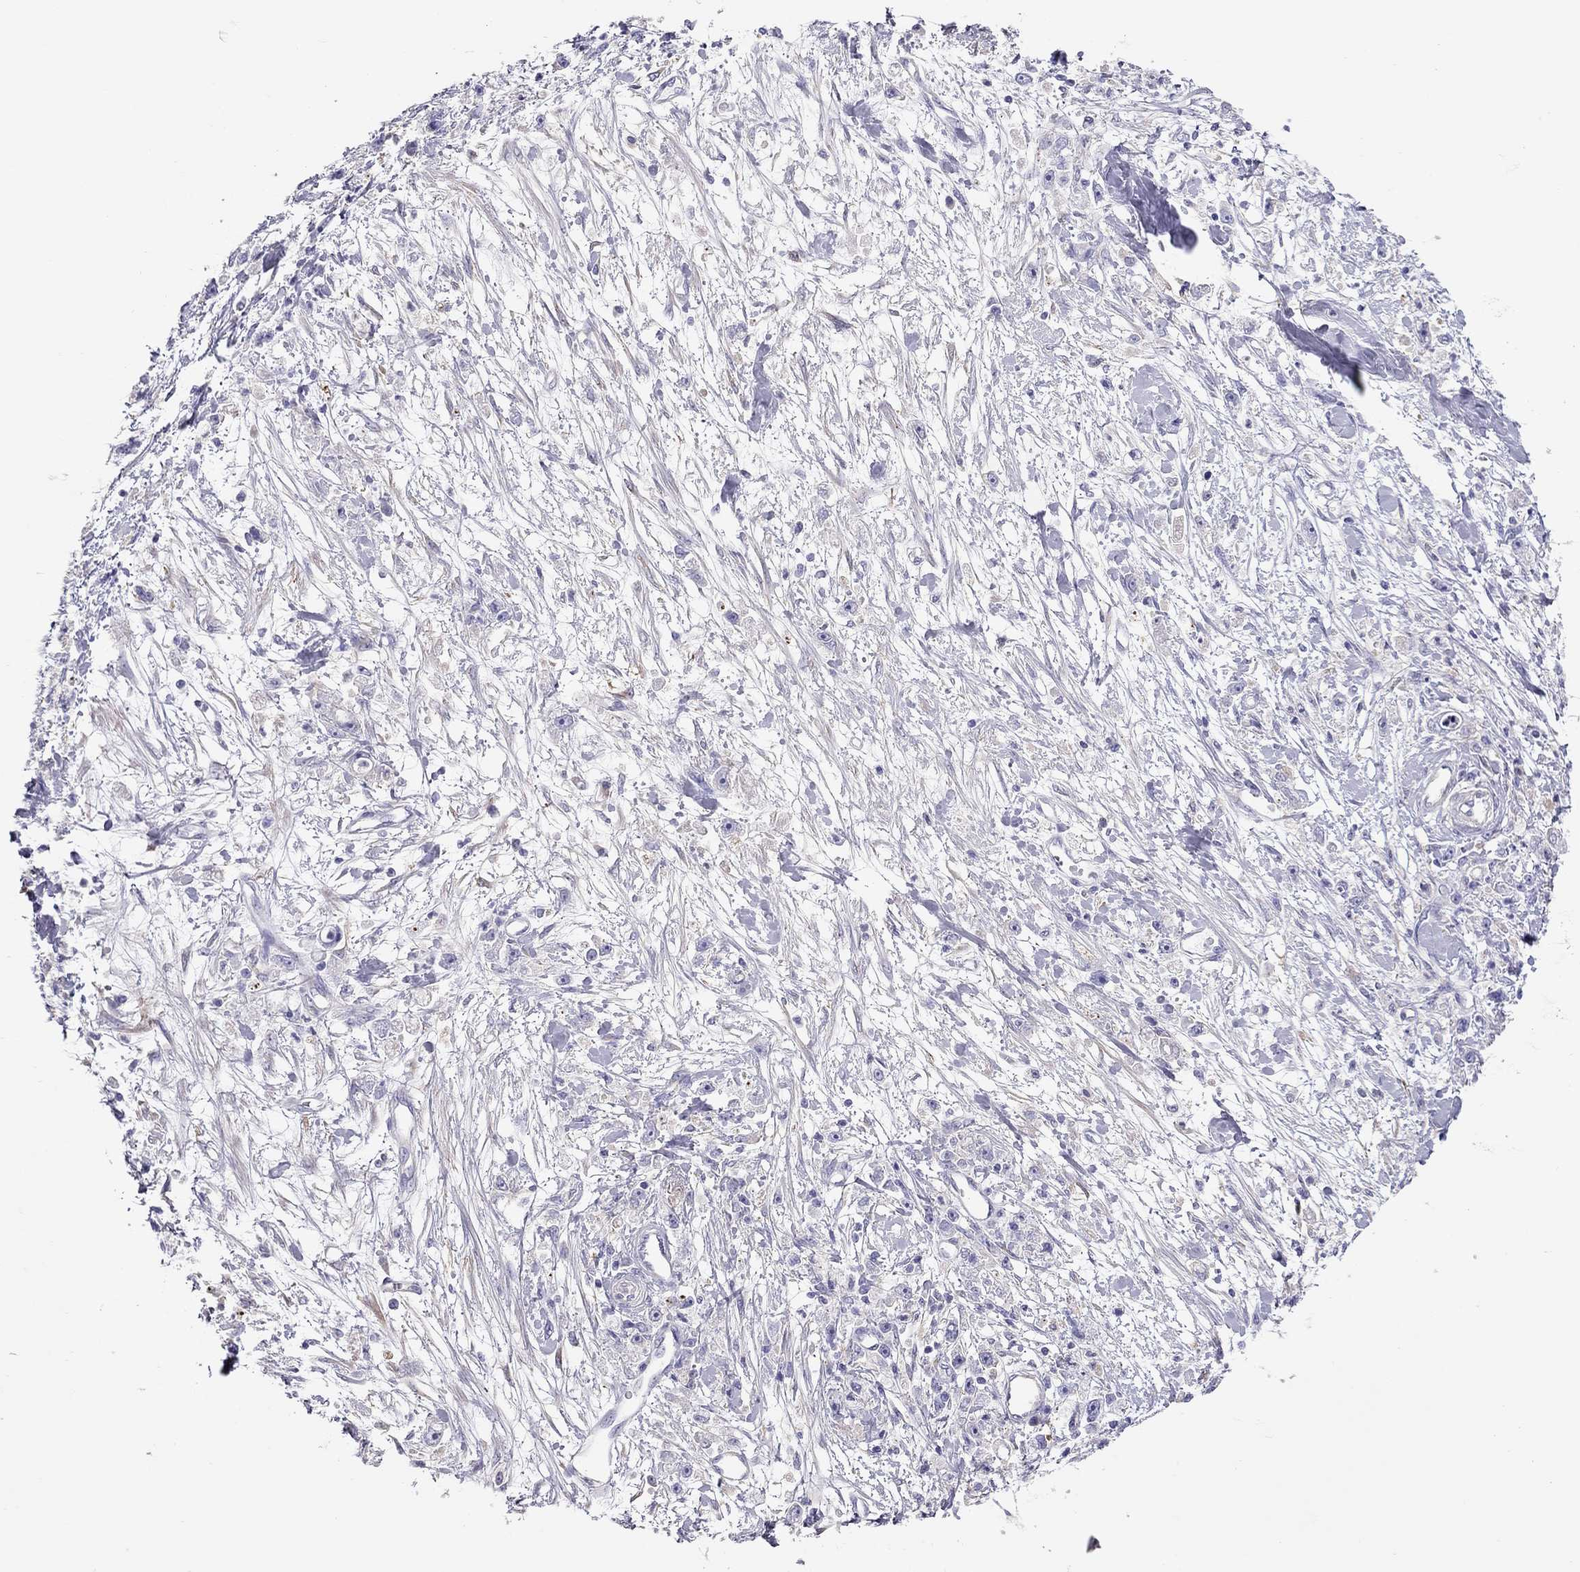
{"staining": {"intensity": "negative", "quantity": "none", "location": "none"}, "tissue": "stomach cancer", "cell_type": "Tumor cells", "image_type": "cancer", "snomed": [{"axis": "morphology", "description": "Adenocarcinoma, NOS"}, {"axis": "topography", "description": "Stomach"}], "caption": "Immunohistochemistry (IHC) of human stomach cancer reveals no expression in tumor cells.", "gene": "ALOX15B", "patient": {"sex": "female", "age": 59}}